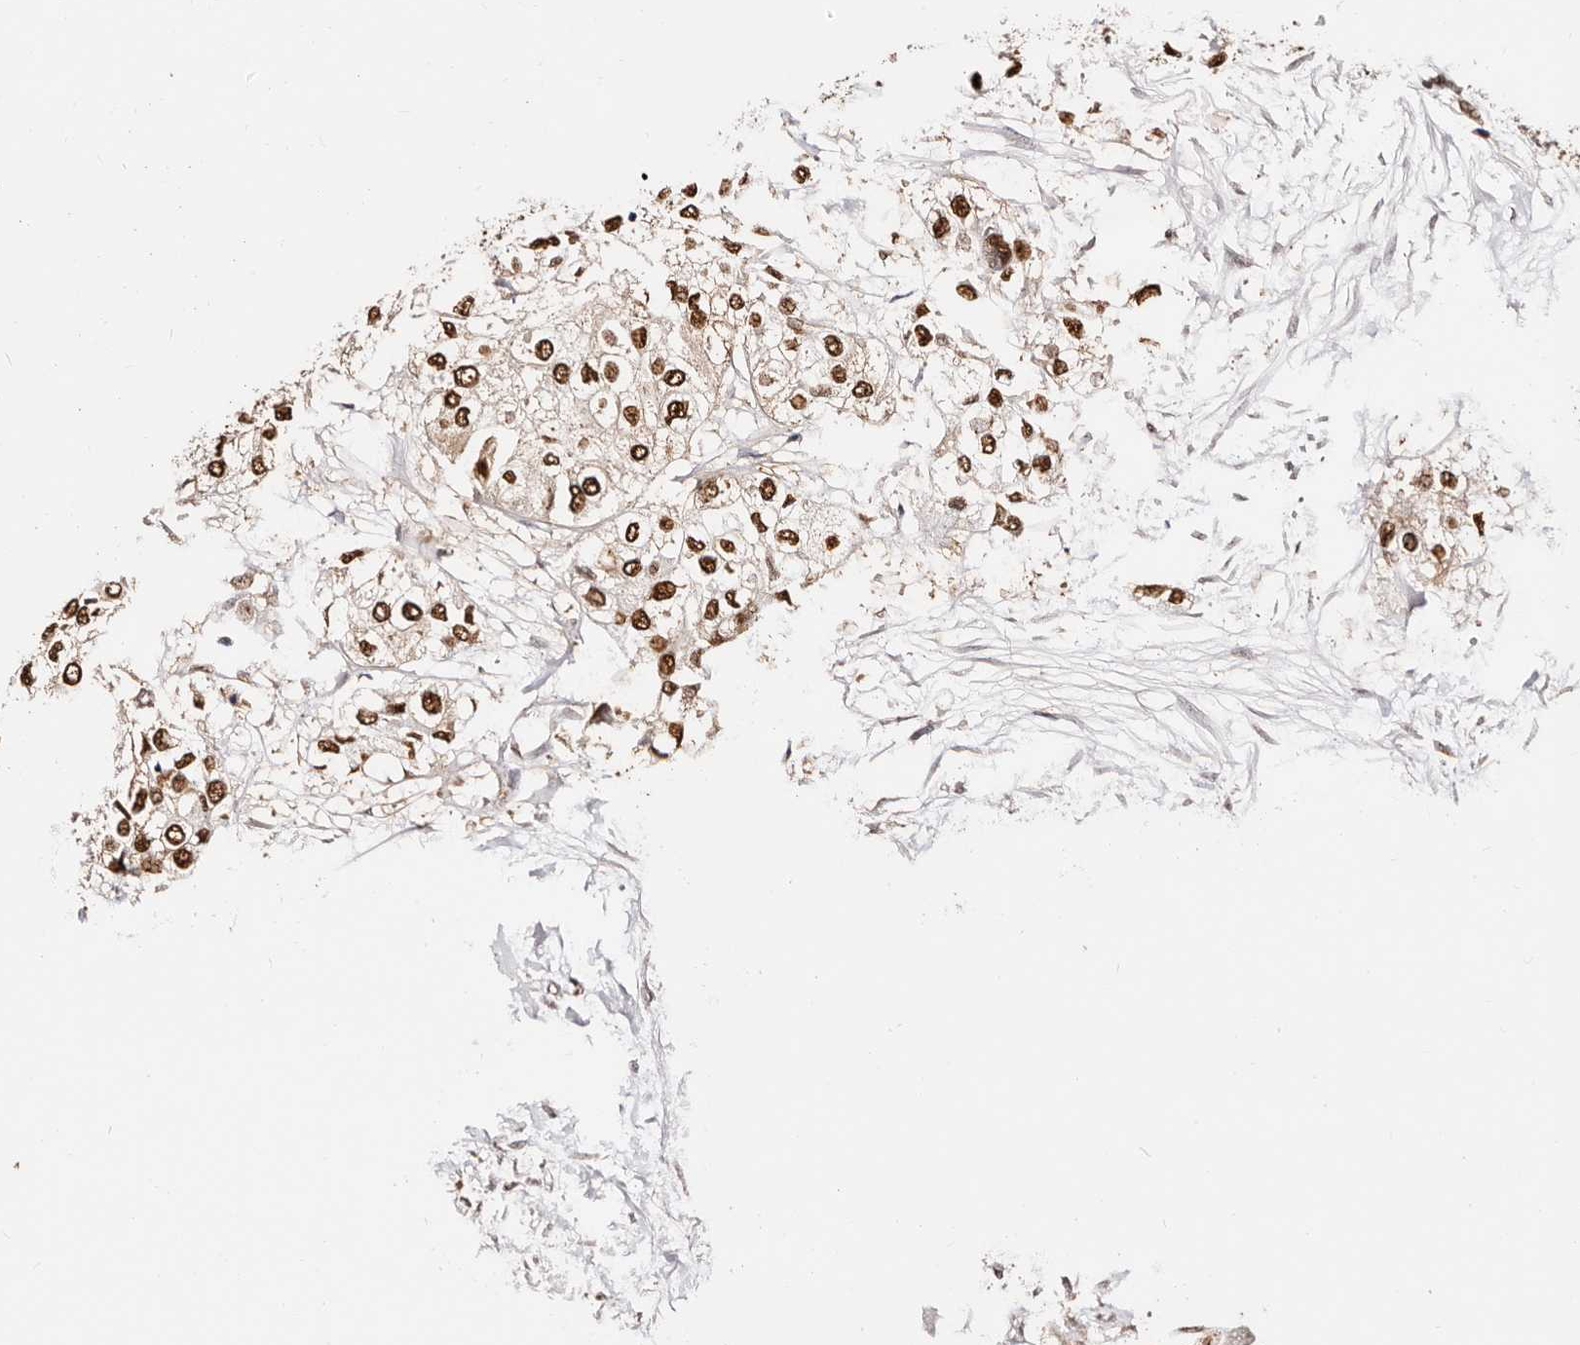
{"staining": {"intensity": "strong", "quantity": ">75%", "location": "nuclear"}, "tissue": "urothelial cancer", "cell_type": "Tumor cells", "image_type": "cancer", "snomed": [{"axis": "morphology", "description": "Urothelial carcinoma, High grade"}, {"axis": "topography", "description": "Urinary bladder"}], "caption": "Immunohistochemistry (DAB (3,3'-diaminobenzidine)) staining of human high-grade urothelial carcinoma displays strong nuclear protein staining in about >75% of tumor cells.", "gene": "TKT", "patient": {"sex": "male", "age": 64}}